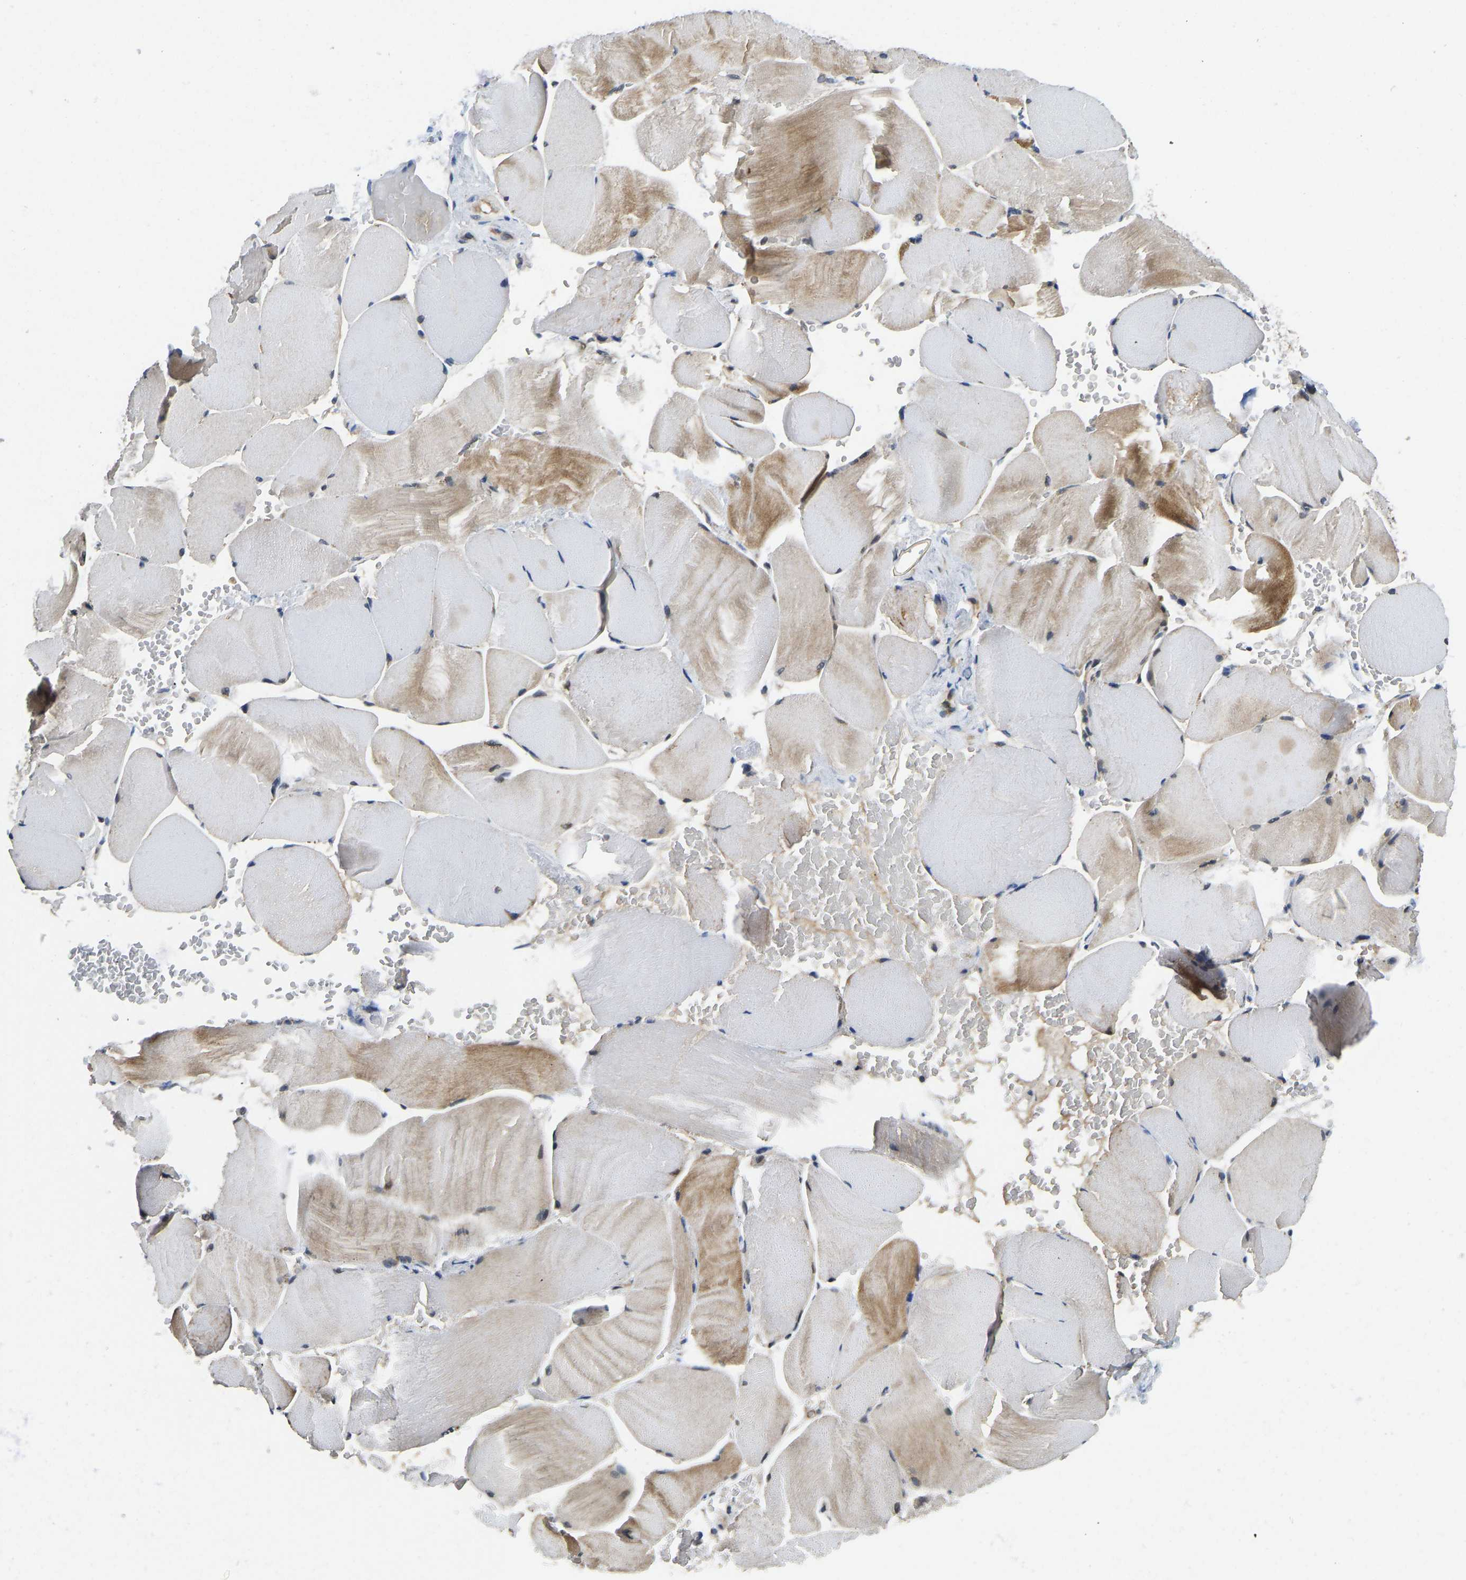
{"staining": {"intensity": "weak", "quantity": "25%-75%", "location": "cytoplasmic/membranous"}, "tissue": "skeletal muscle", "cell_type": "Myocytes", "image_type": "normal", "snomed": [{"axis": "morphology", "description": "Normal tissue, NOS"}, {"axis": "topography", "description": "Skin"}, {"axis": "topography", "description": "Skeletal muscle"}], "caption": "Skeletal muscle stained for a protein (brown) demonstrates weak cytoplasmic/membranous positive staining in approximately 25%-75% of myocytes.", "gene": "NDRG3", "patient": {"sex": "male", "age": 83}}